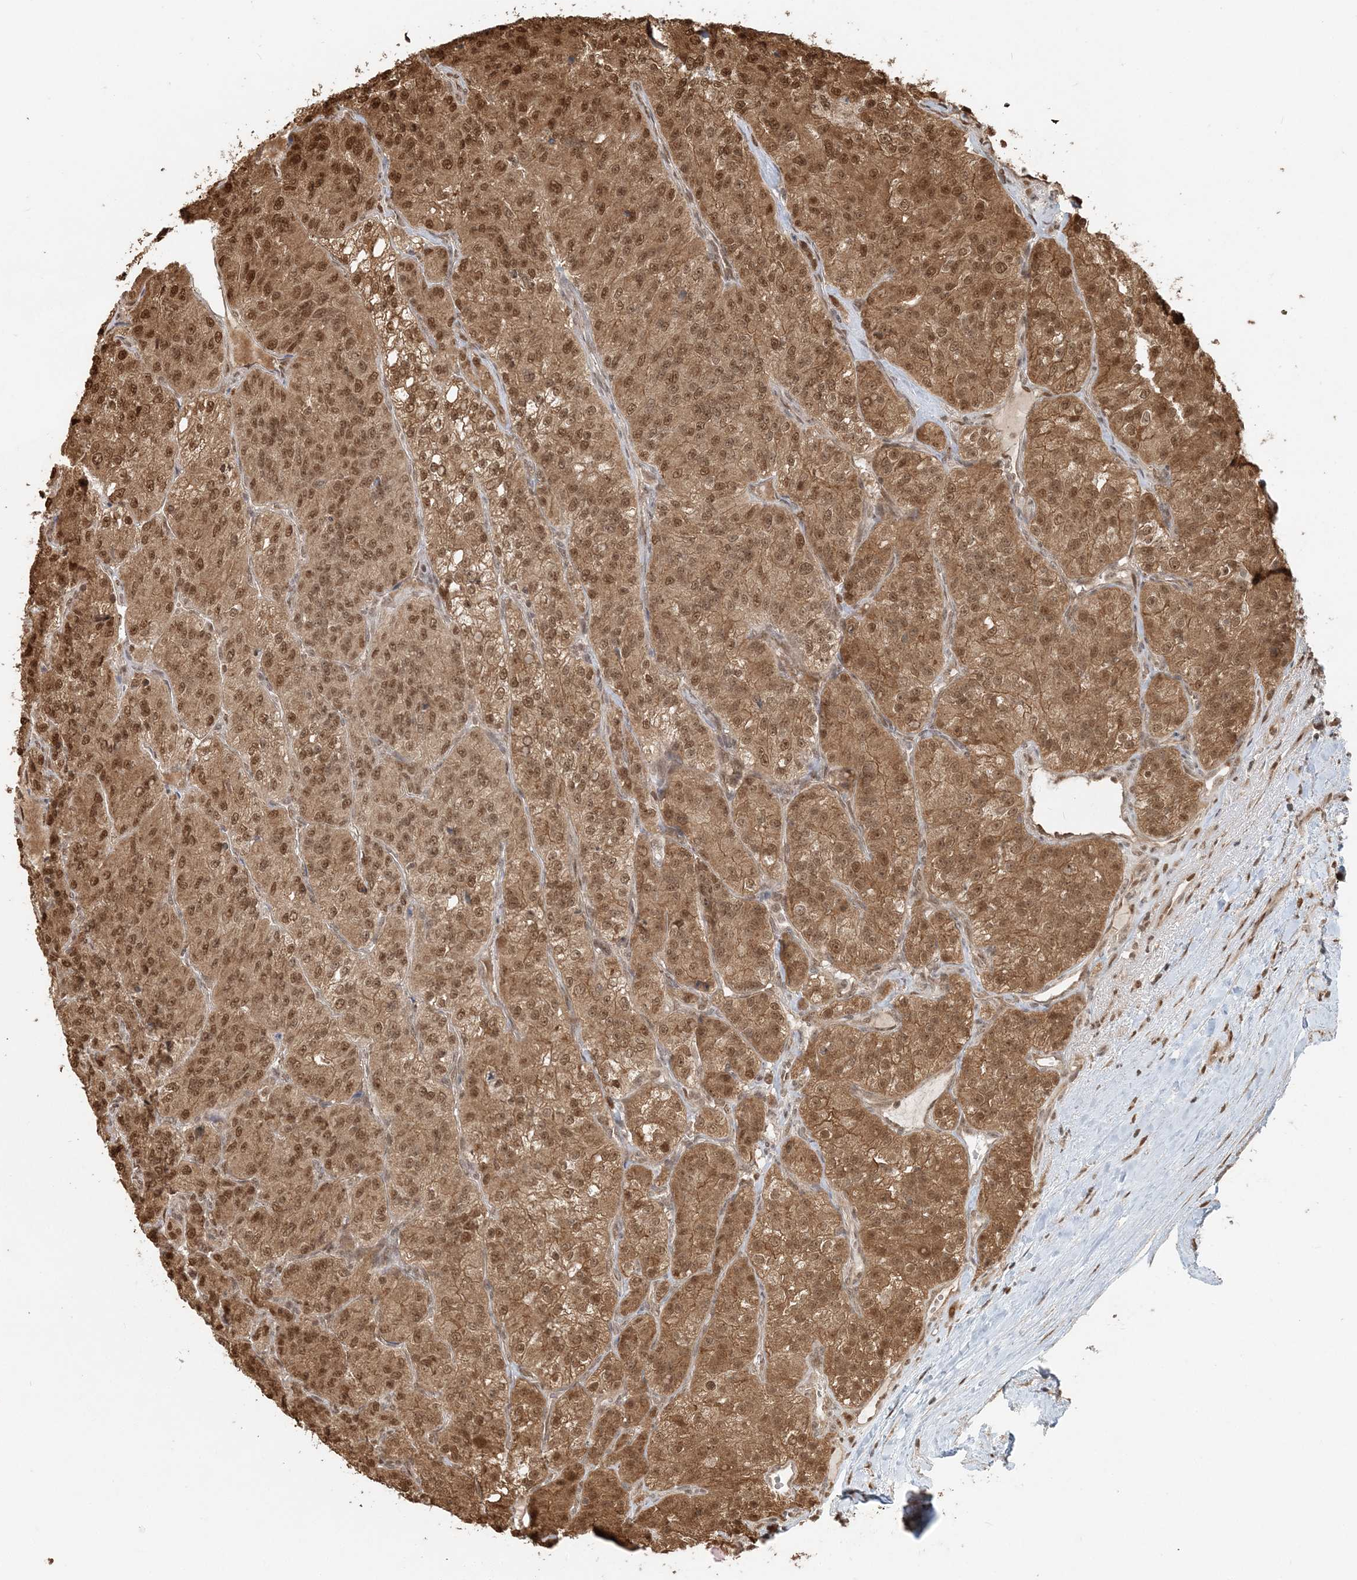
{"staining": {"intensity": "moderate", "quantity": ">75%", "location": "cytoplasmic/membranous,nuclear"}, "tissue": "renal cancer", "cell_type": "Tumor cells", "image_type": "cancer", "snomed": [{"axis": "morphology", "description": "Adenocarcinoma, NOS"}, {"axis": "topography", "description": "Kidney"}], "caption": "Protein positivity by IHC demonstrates moderate cytoplasmic/membranous and nuclear staining in approximately >75% of tumor cells in renal cancer.", "gene": "ARHGAP35", "patient": {"sex": "female", "age": 63}}